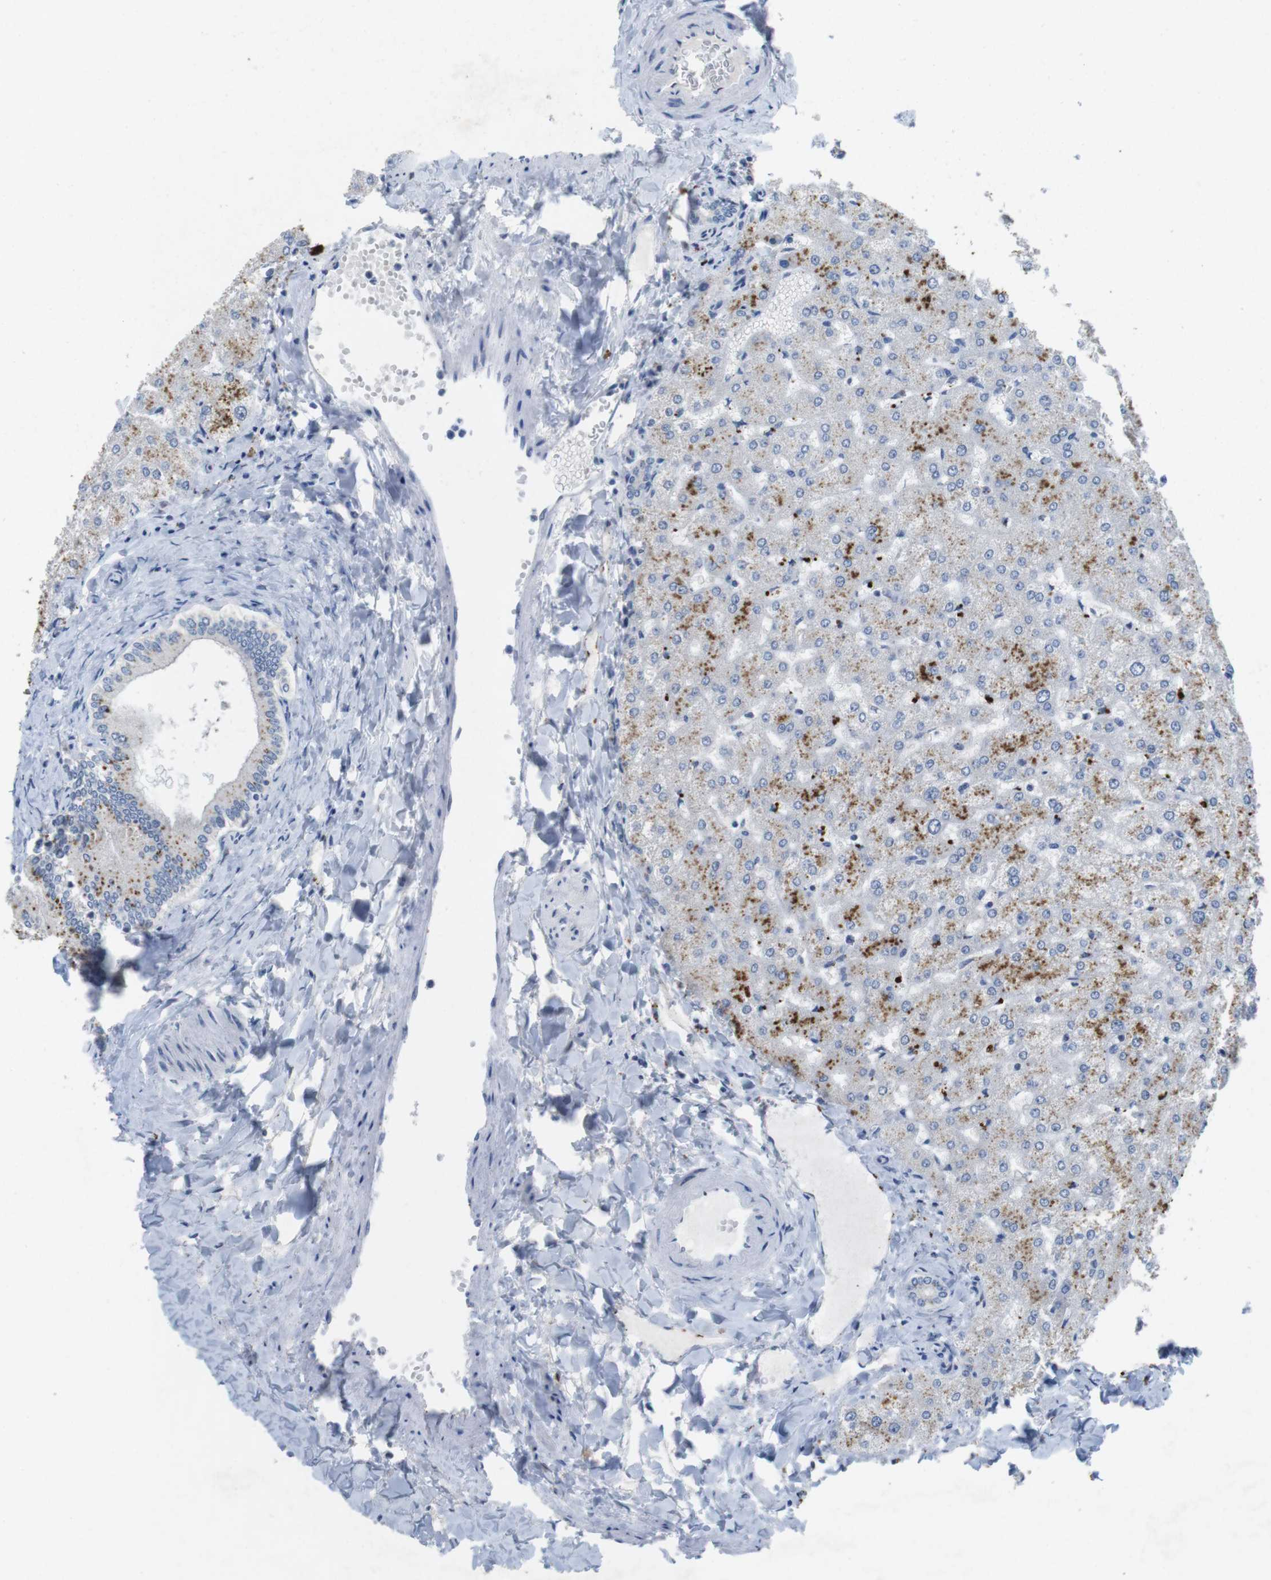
{"staining": {"intensity": "negative", "quantity": "none", "location": "none"}, "tissue": "liver", "cell_type": "Cholangiocytes", "image_type": "normal", "snomed": [{"axis": "morphology", "description": "Normal tissue, NOS"}, {"axis": "topography", "description": "Liver"}], "caption": "Immunohistochemistry photomicrograph of benign human liver stained for a protein (brown), which reveals no positivity in cholangiocytes. (DAB immunohistochemistry, high magnification).", "gene": "KPNA2", "patient": {"sex": "female", "age": 32}}